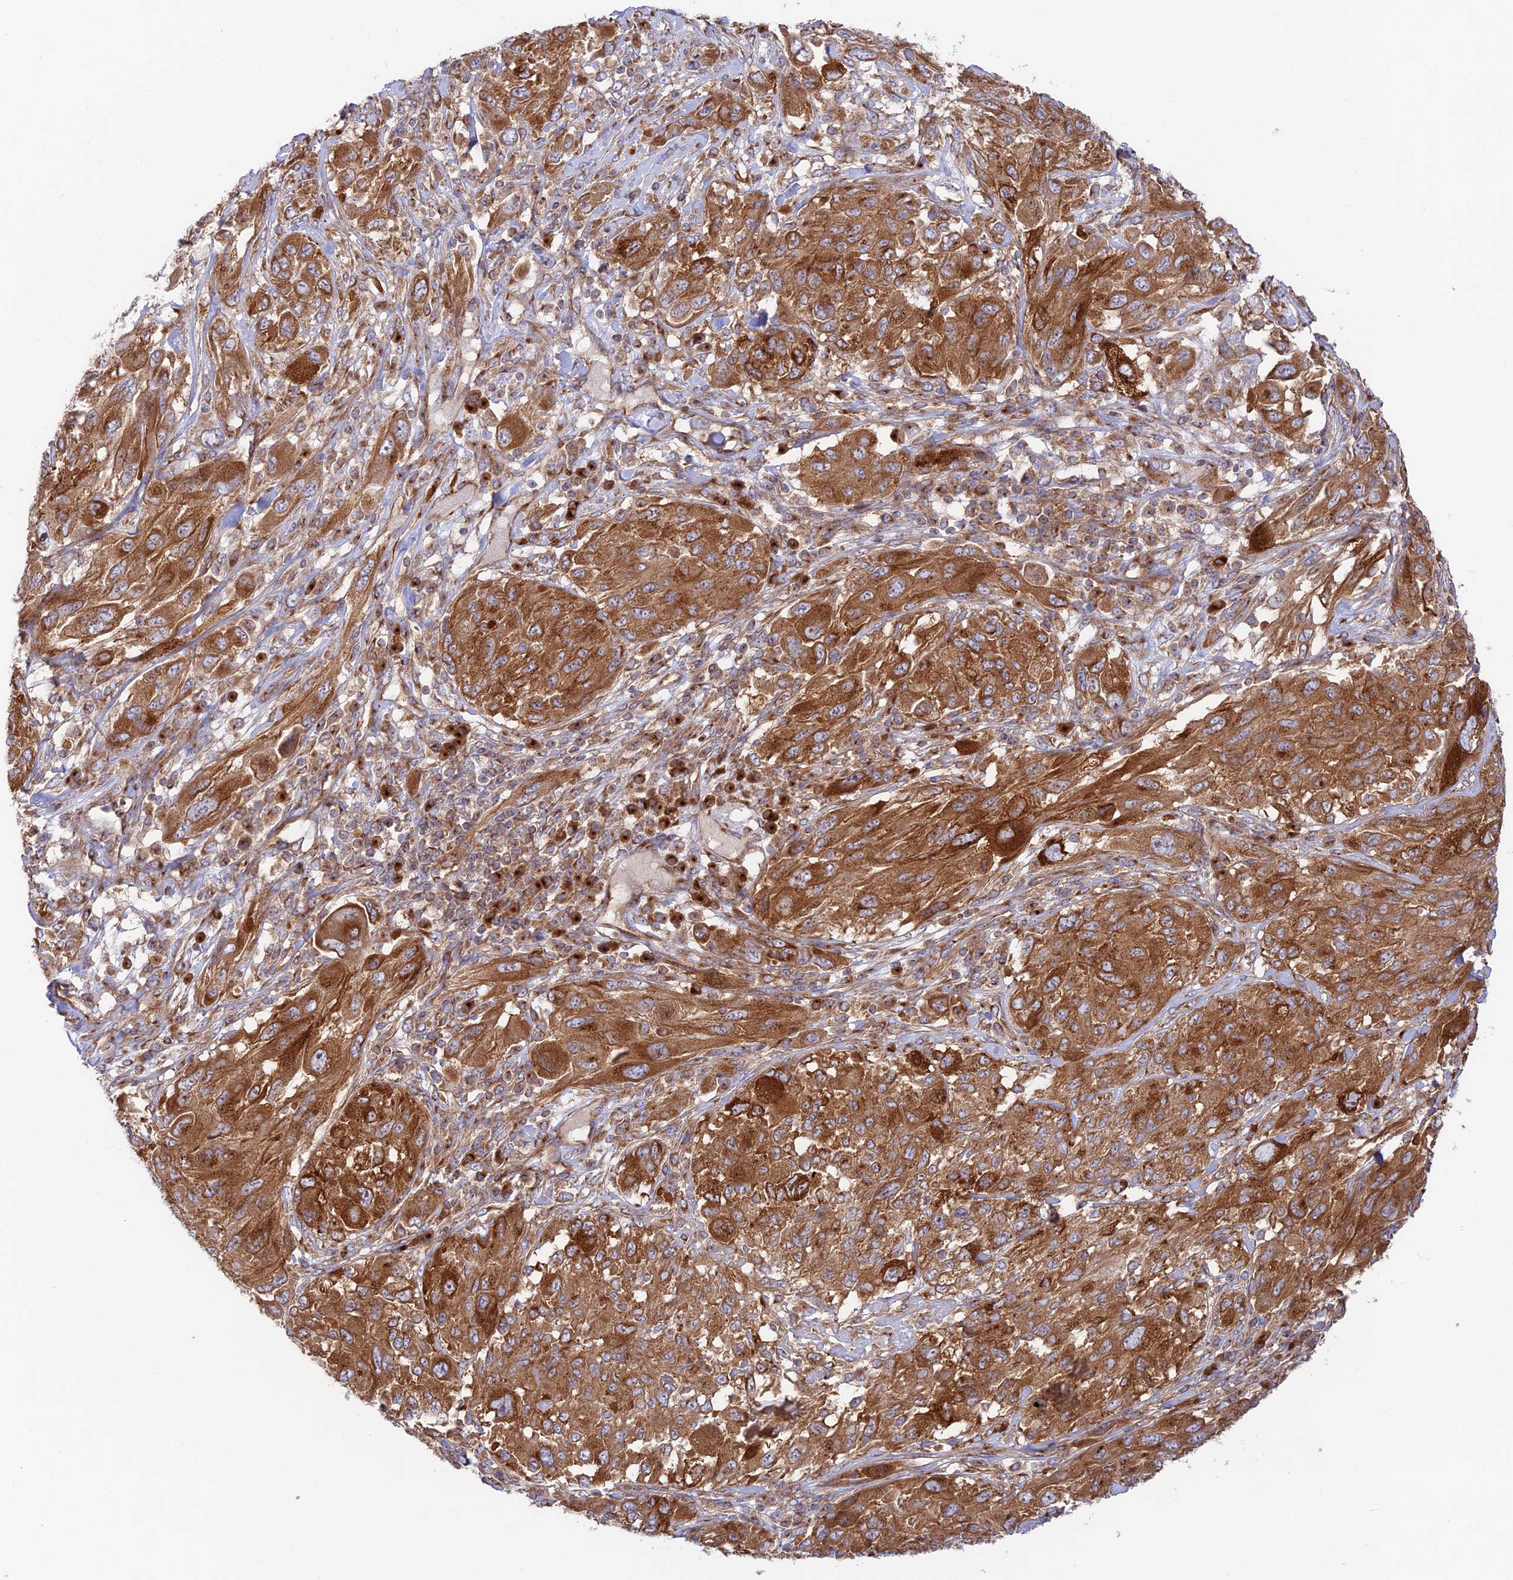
{"staining": {"intensity": "strong", "quantity": ">75%", "location": "cytoplasmic/membranous"}, "tissue": "melanoma", "cell_type": "Tumor cells", "image_type": "cancer", "snomed": [{"axis": "morphology", "description": "Malignant melanoma, NOS"}, {"axis": "topography", "description": "Skin"}], "caption": "Melanoma stained with a brown dye exhibits strong cytoplasmic/membranous positive expression in approximately >75% of tumor cells.", "gene": "GOLGA3", "patient": {"sex": "female", "age": 91}}